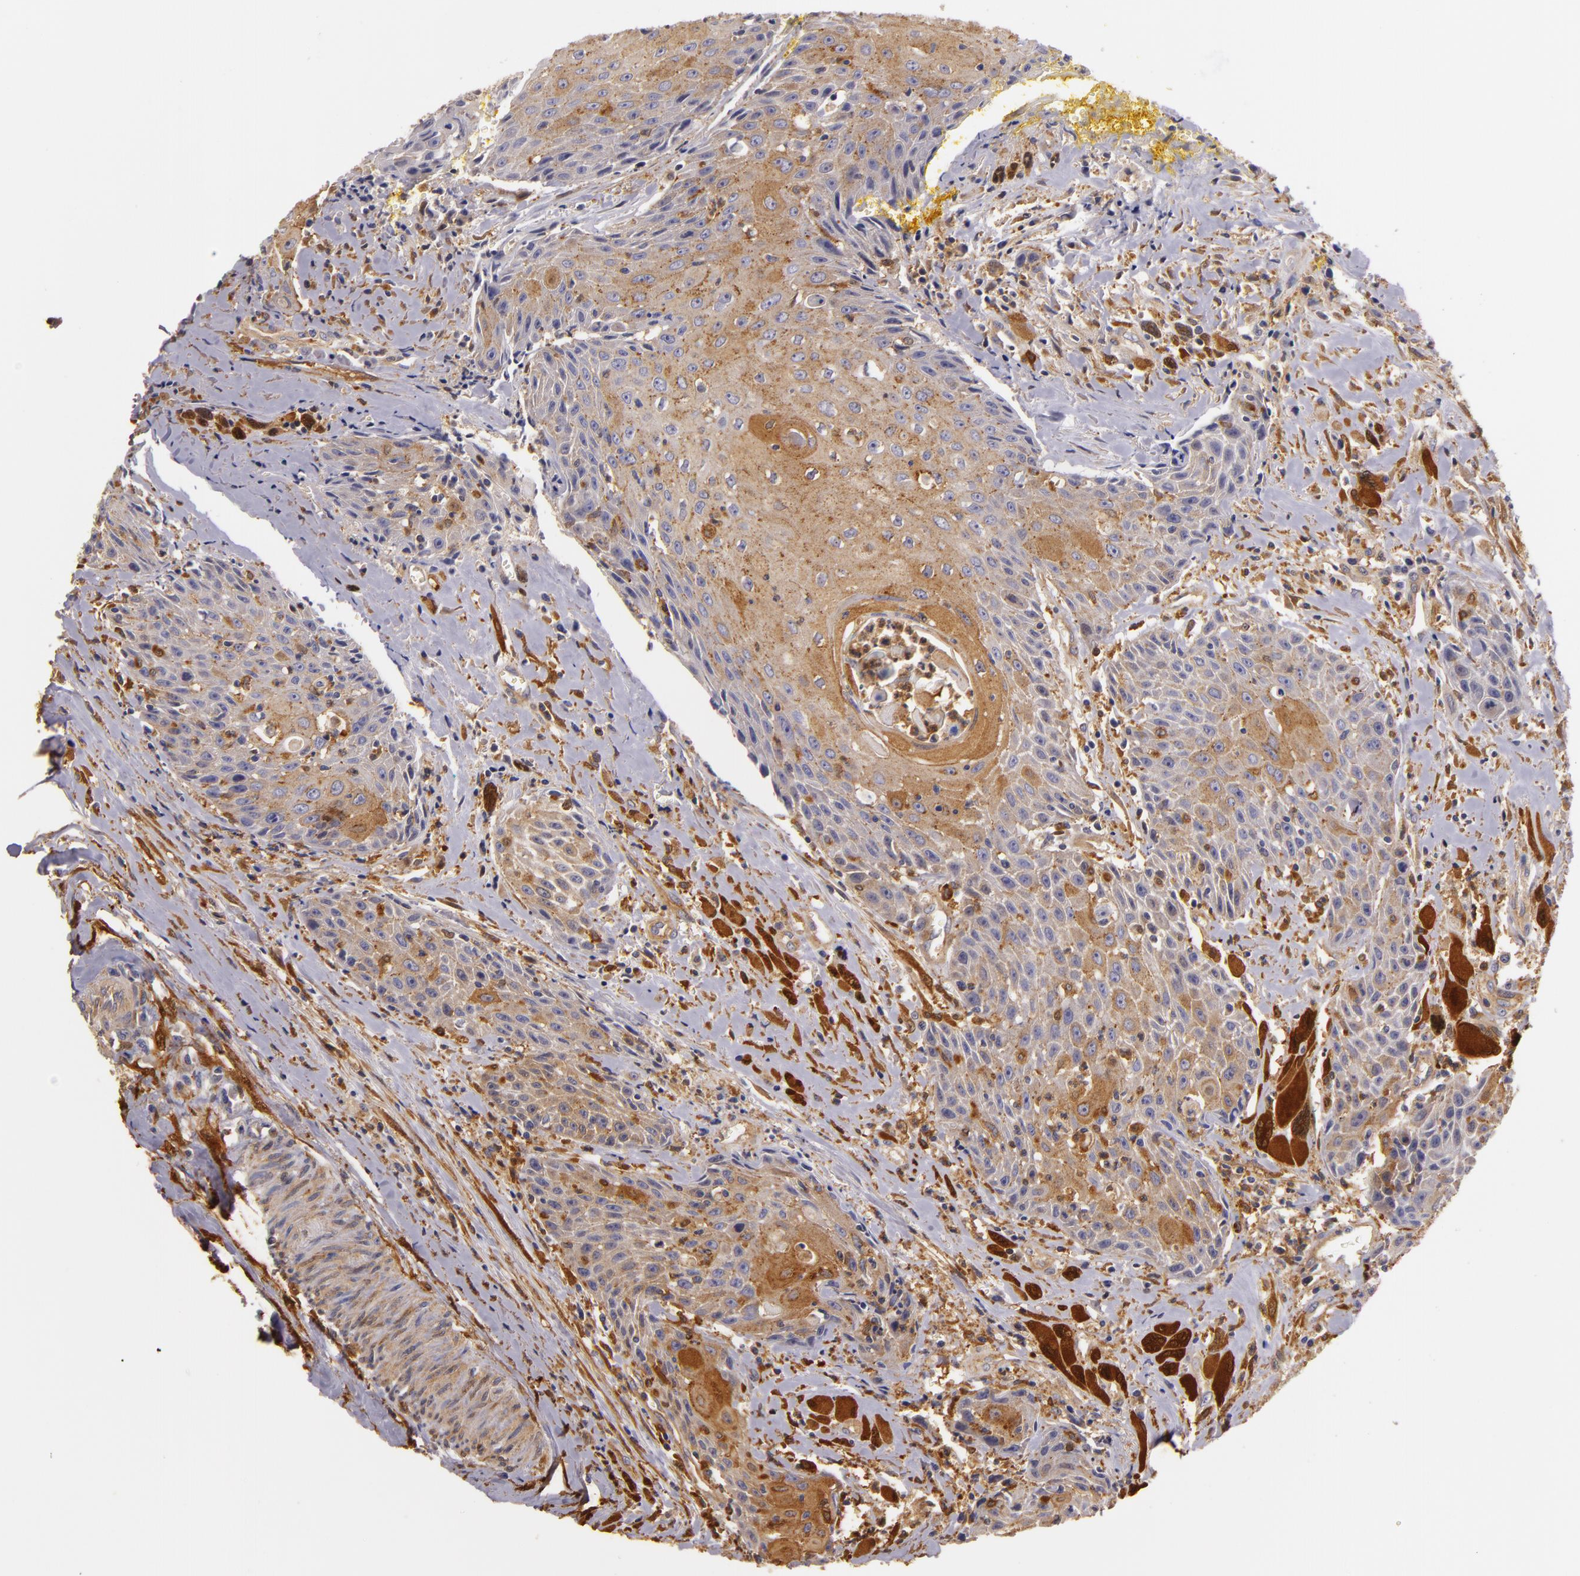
{"staining": {"intensity": "strong", "quantity": ">75%", "location": "cytoplasmic/membranous"}, "tissue": "head and neck cancer", "cell_type": "Tumor cells", "image_type": "cancer", "snomed": [{"axis": "morphology", "description": "Squamous cell carcinoma, NOS"}, {"axis": "topography", "description": "Oral tissue"}, {"axis": "topography", "description": "Head-Neck"}], "caption": "Strong cytoplasmic/membranous staining is appreciated in about >75% of tumor cells in squamous cell carcinoma (head and neck). The staining was performed using DAB to visualize the protein expression in brown, while the nuclei were stained in blue with hematoxylin (Magnification: 20x).", "gene": "TOM1", "patient": {"sex": "female", "age": 82}}